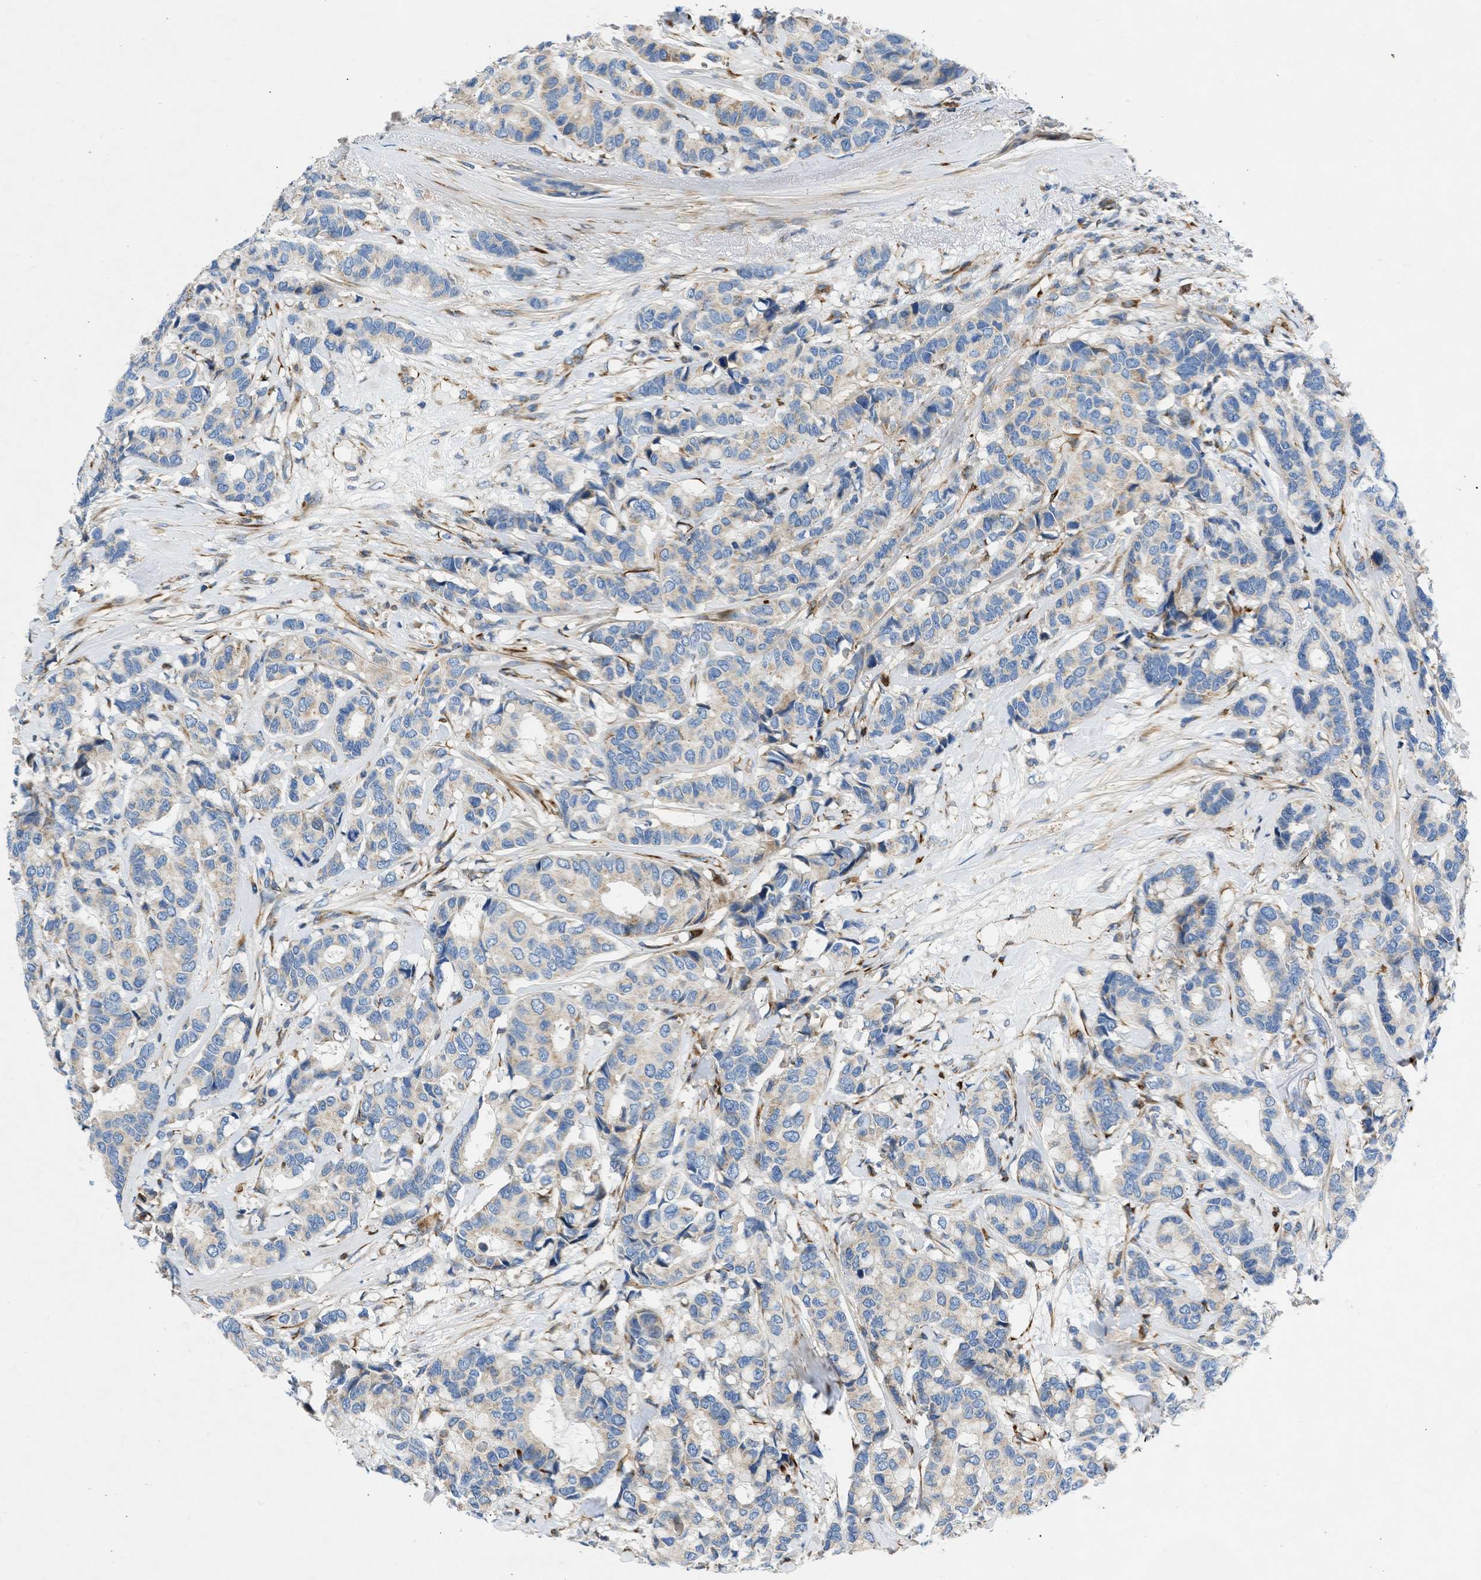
{"staining": {"intensity": "weak", "quantity": "25%-75%", "location": "cytoplasmic/membranous"}, "tissue": "breast cancer", "cell_type": "Tumor cells", "image_type": "cancer", "snomed": [{"axis": "morphology", "description": "Duct carcinoma"}, {"axis": "topography", "description": "Breast"}], "caption": "The immunohistochemical stain shows weak cytoplasmic/membranous staining in tumor cells of infiltrating ductal carcinoma (breast) tissue. (Stains: DAB in brown, nuclei in blue, Microscopy: brightfield microscopy at high magnification).", "gene": "ULK4", "patient": {"sex": "female", "age": 87}}